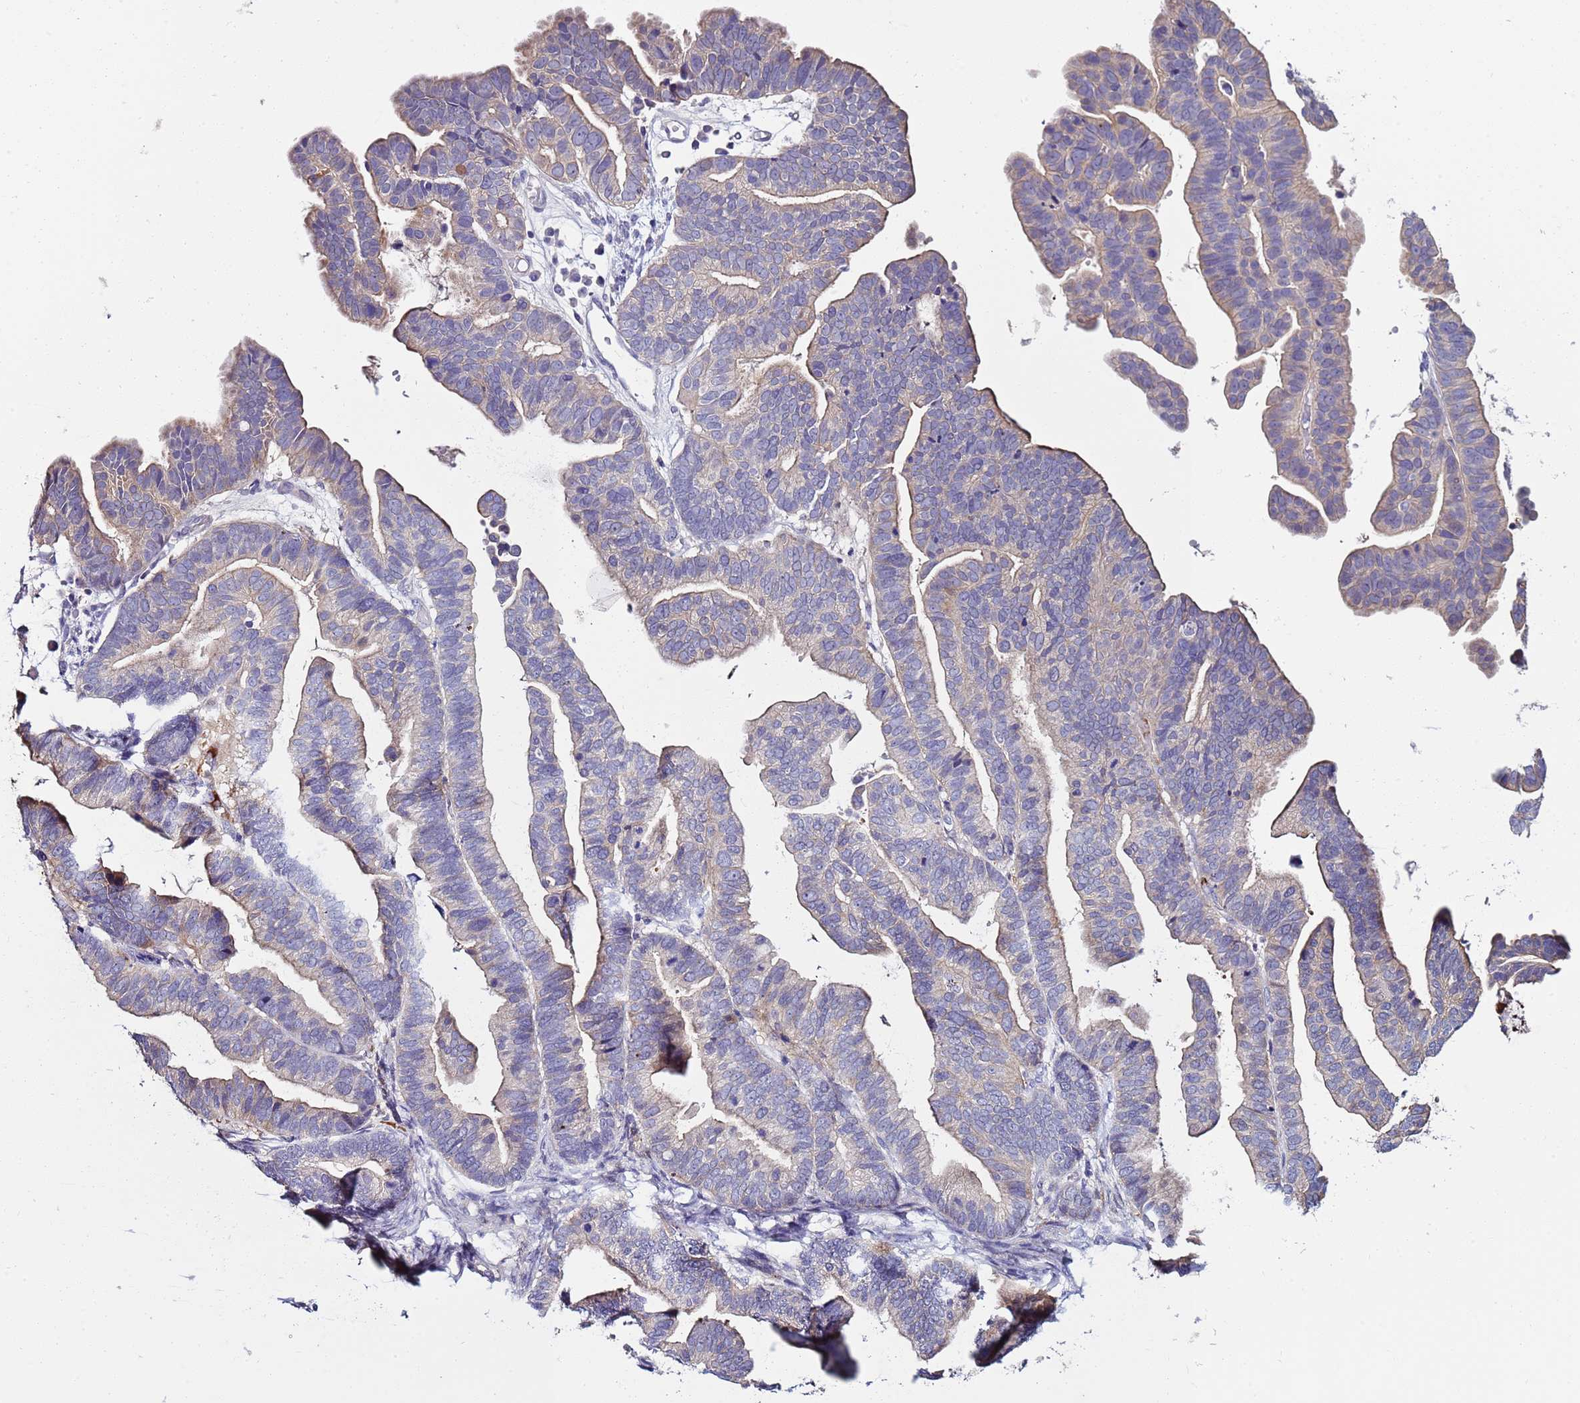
{"staining": {"intensity": "negative", "quantity": "none", "location": "none"}, "tissue": "ovarian cancer", "cell_type": "Tumor cells", "image_type": "cancer", "snomed": [{"axis": "morphology", "description": "Cystadenocarcinoma, serous, NOS"}, {"axis": "topography", "description": "Ovary"}], "caption": "A high-resolution image shows IHC staining of serous cystadenocarcinoma (ovarian), which demonstrates no significant expression in tumor cells.", "gene": "TRIM51", "patient": {"sex": "female", "age": 56}}